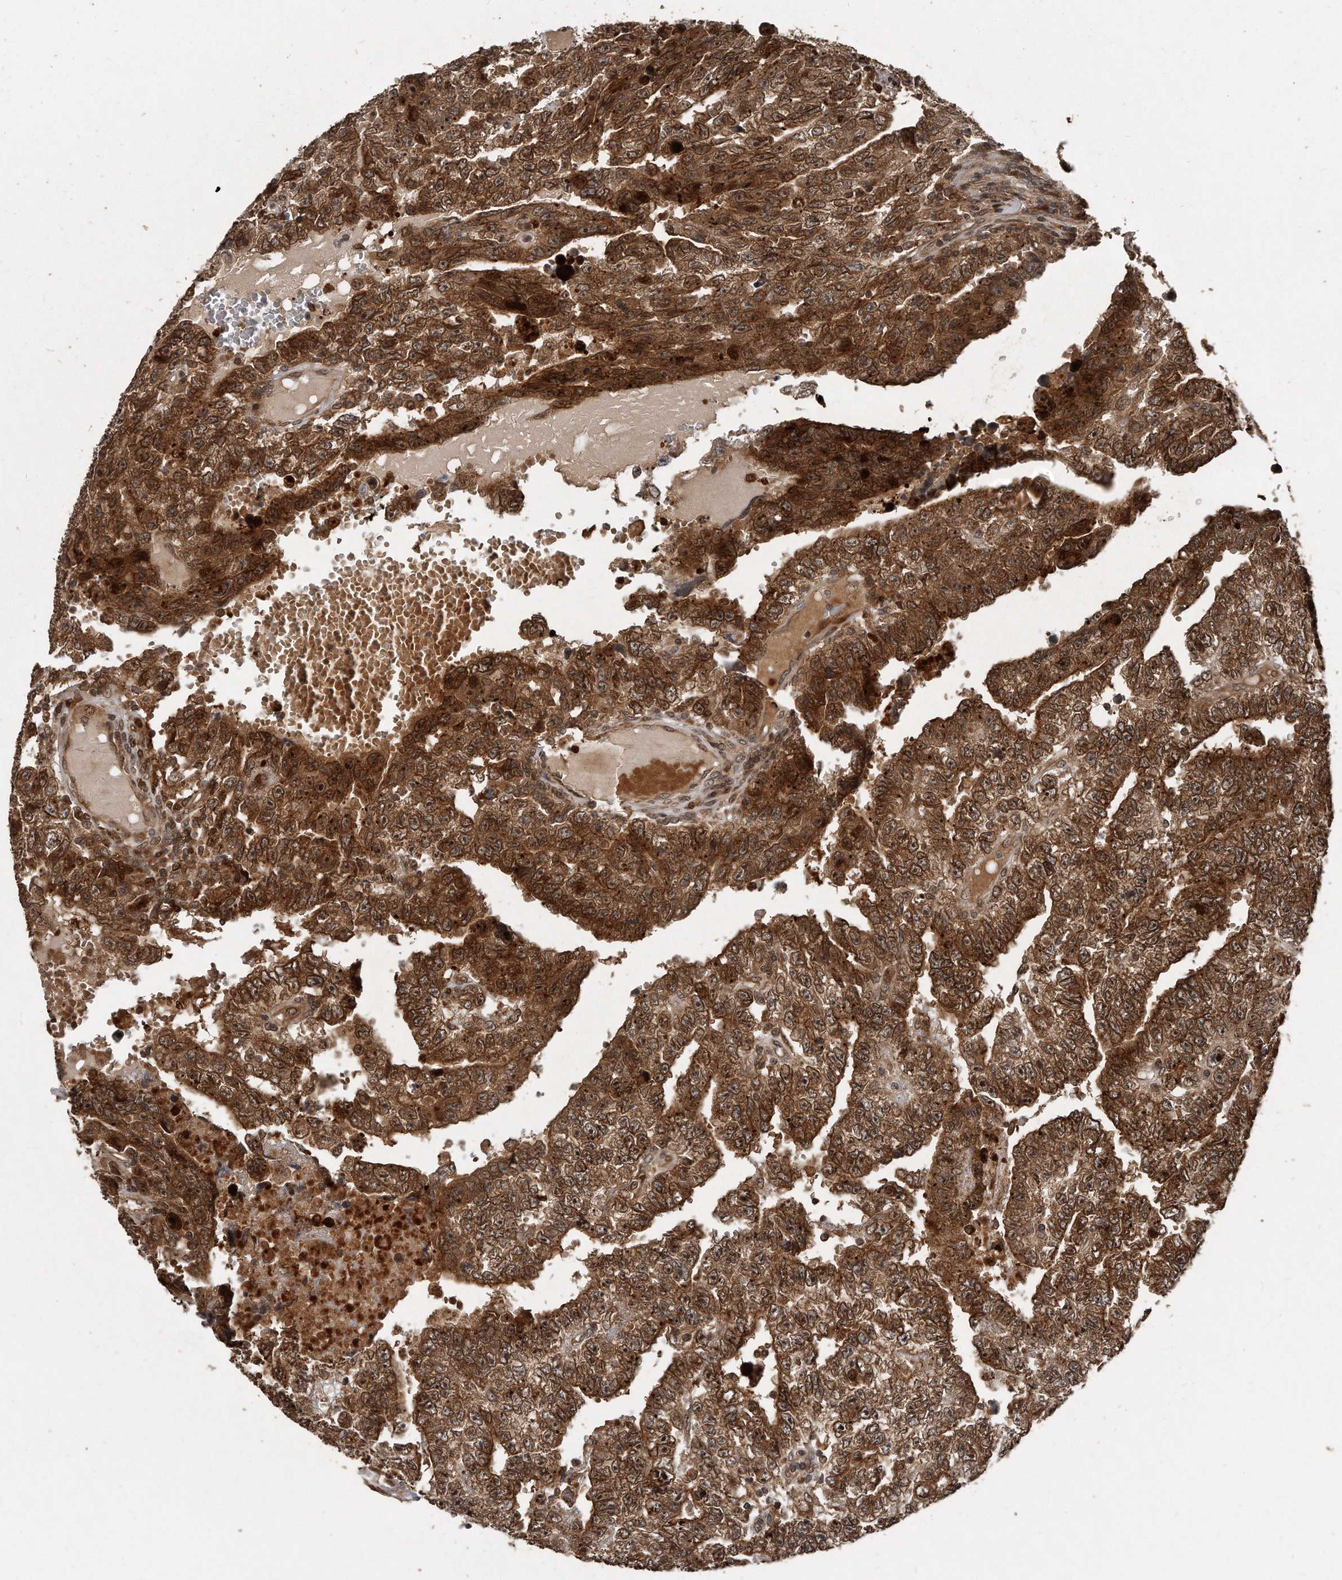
{"staining": {"intensity": "strong", "quantity": ">75%", "location": "cytoplasmic/membranous,nuclear"}, "tissue": "testis cancer", "cell_type": "Tumor cells", "image_type": "cancer", "snomed": [{"axis": "morphology", "description": "Carcinoma, Embryonal, NOS"}, {"axis": "topography", "description": "Testis"}], "caption": "Protein staining shows strong cytoplasmic/membranous and nuclear positivity in about >75% of tumor cells in testis cancer. The staining is performed using DAB brown chromogen to label protein expression. The nuclei are counter-stained blue using hematoxylin.", "gene": "GCH1", "patient": {"sex": "male", "age": 25}}